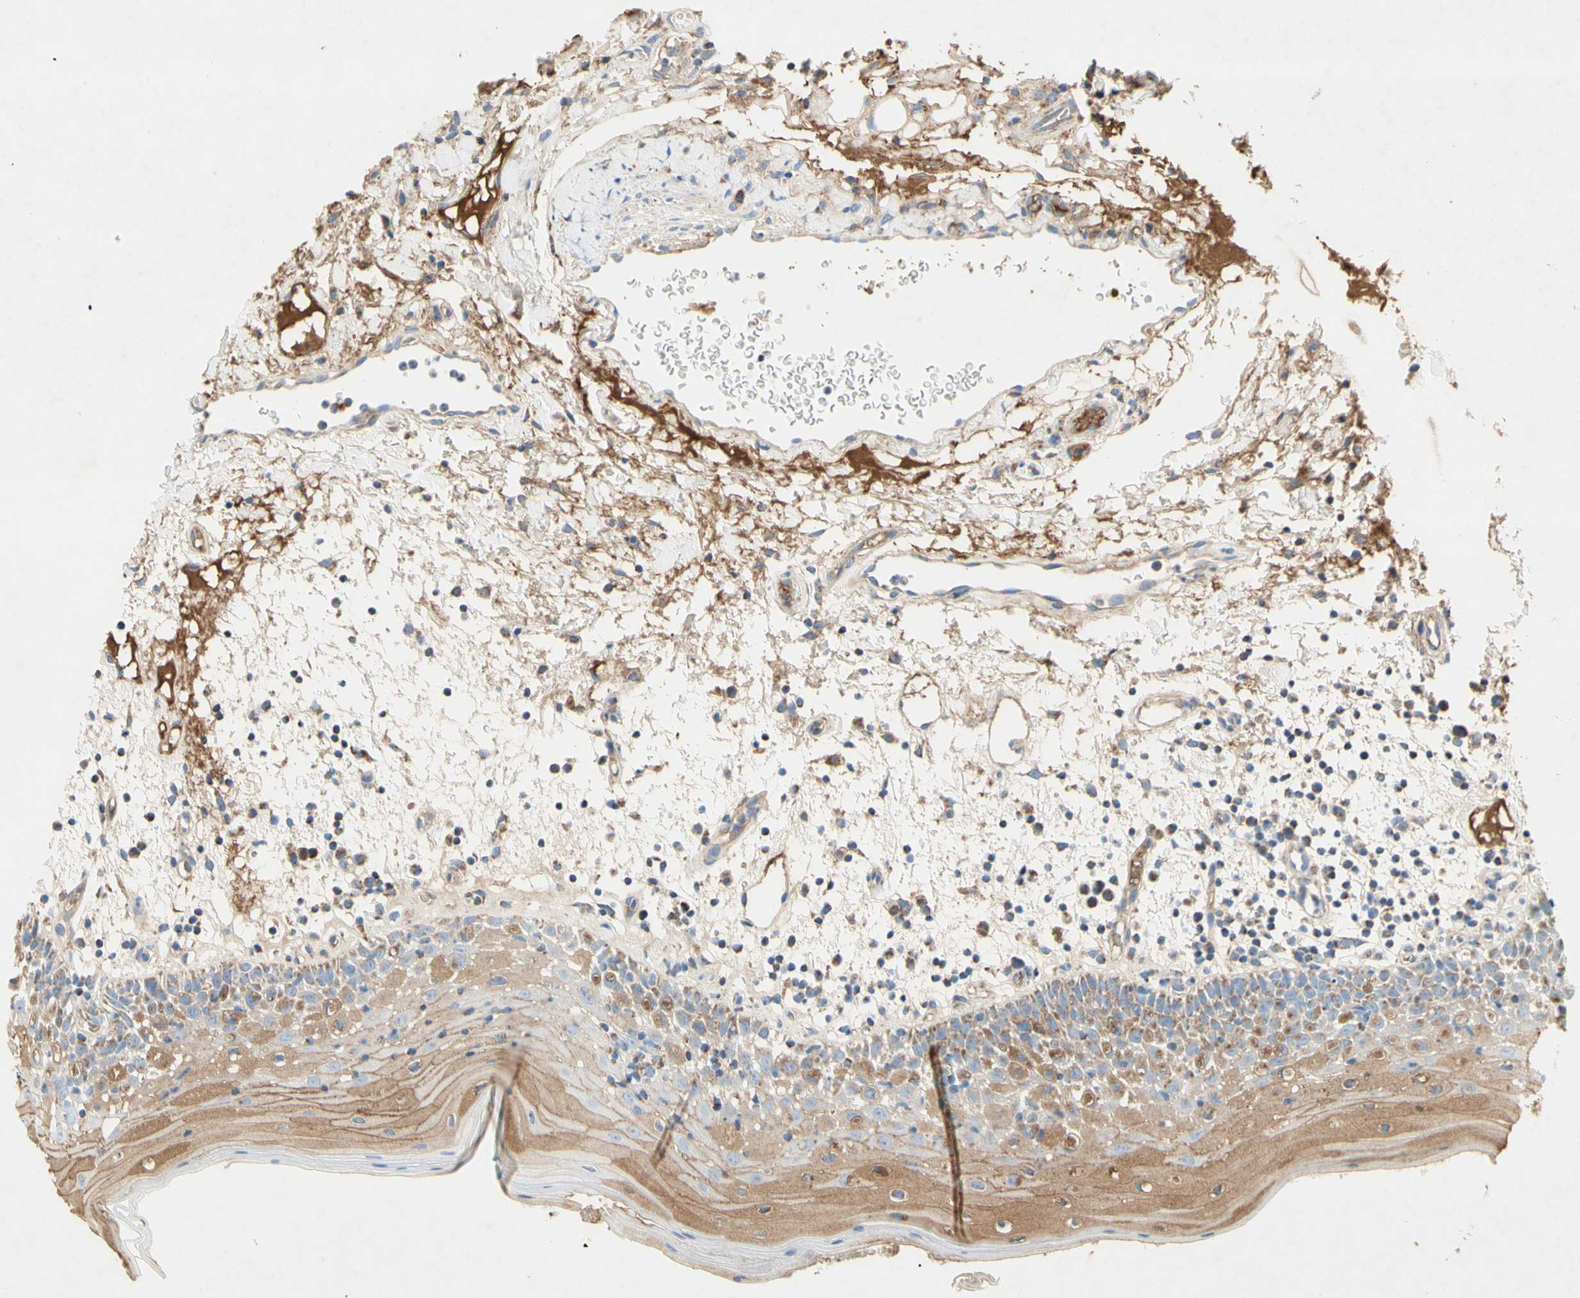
{"staining": {"intensity": "moderate", "quantity": "25%-75%", "location": "cytoplasmic/membranous"}, "tissue": "oral mucosa", "cell_type": "Squamous epithelial cells", "image_type": "normal", "snomed": [{"axis": "morphology", "description": "Normal tissue, NOS"}, {"axis": "morphology", "description": "Squamous cell carcinoma, NOS"}, {"axis": "topography", "description": "Skeletal muscle"}, {"axis": "topography", "description": "Oral tissue"}], "caption": "High-power microscopy captured an IHC photomicrograph of benign oral mucosa, revealing moderate cytoplasmic/membranous staining in approximately 25%-75% of squamous epithelial cells.", "gene": "SDHB", "patient": {"sex": "male", "age": 71}}